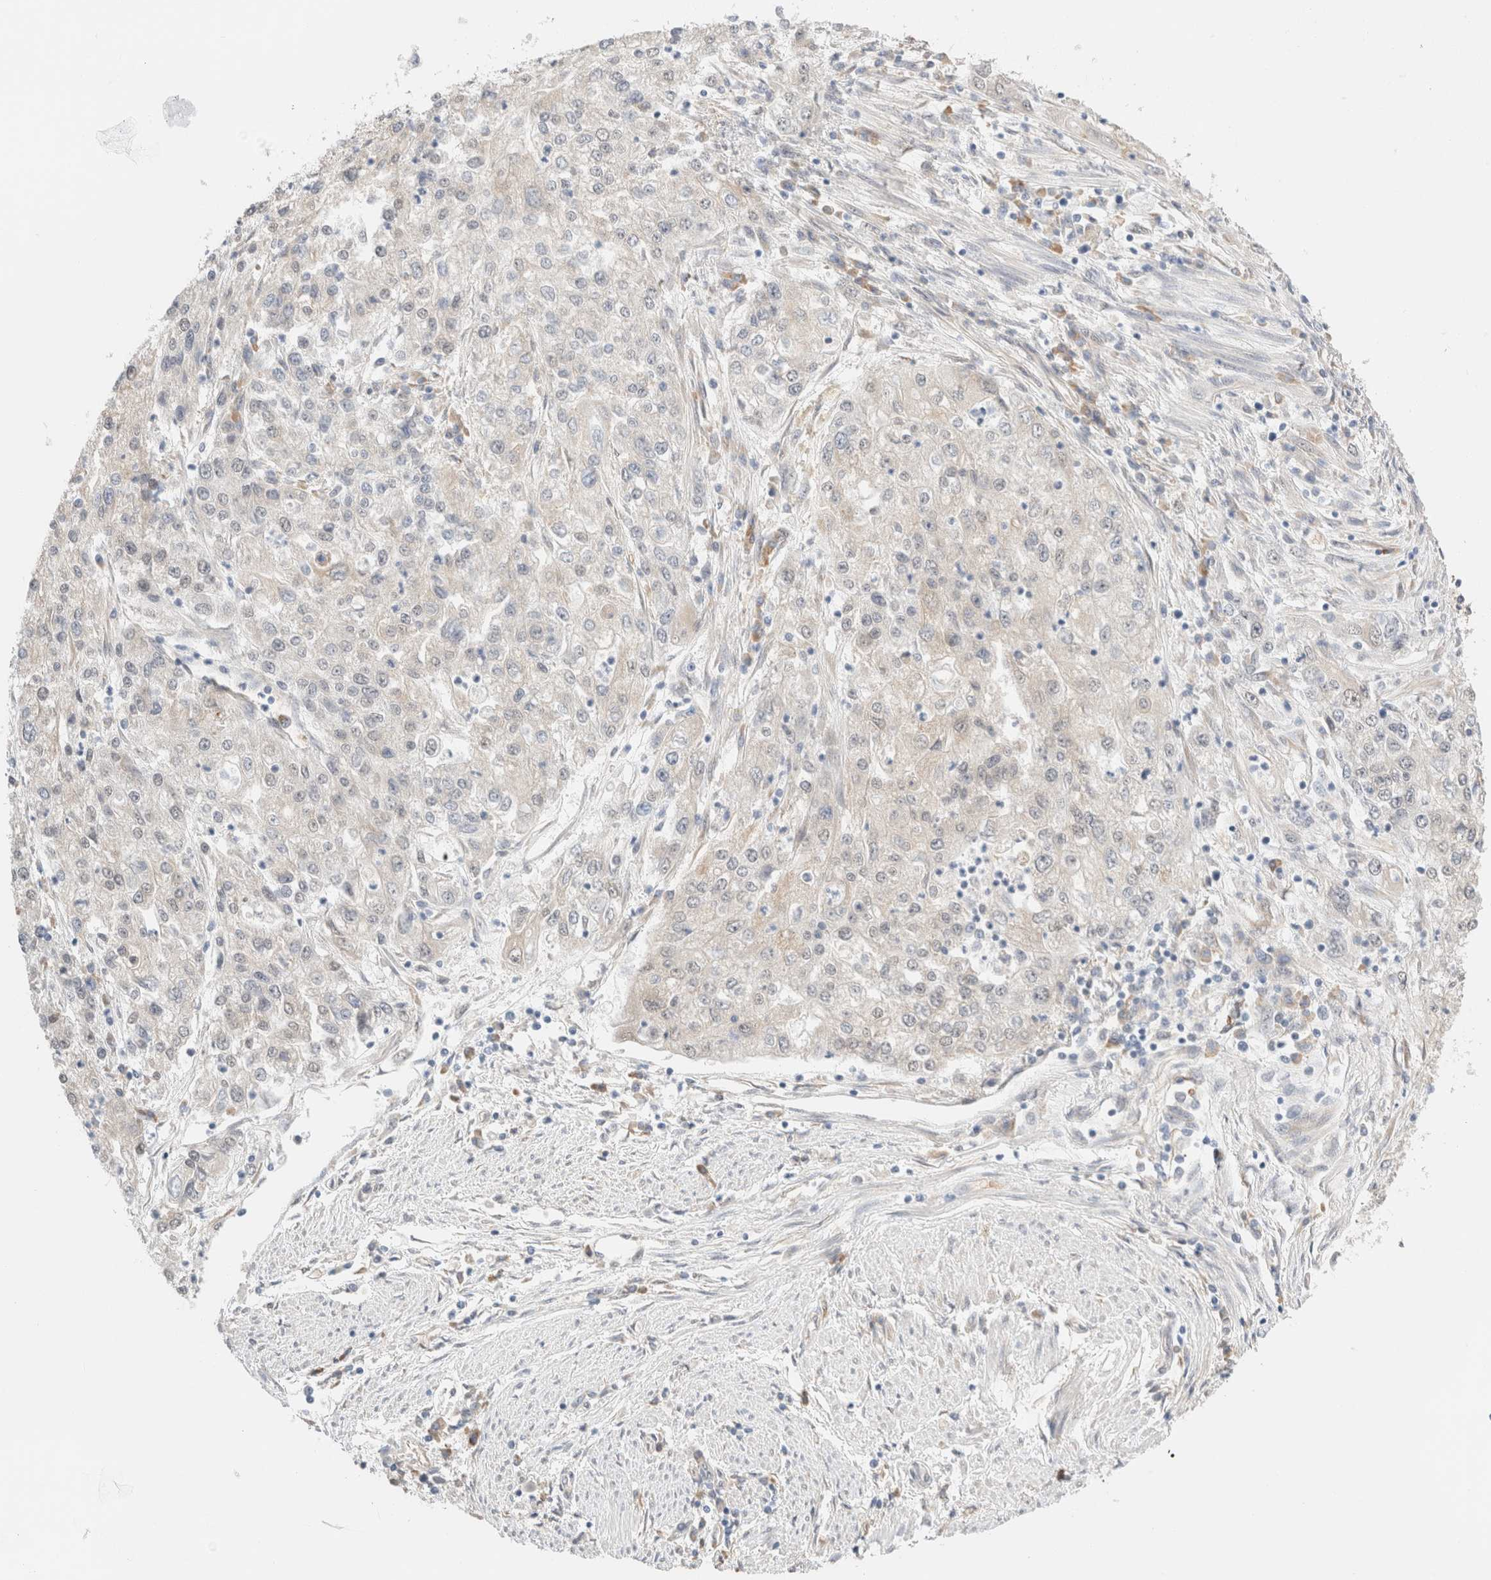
{"staining": {"intensity": "negative", "quantity": "none", "location": "none"}, "tissue": "endometrial cancer", "cell_type": "Tumor cells", "image_type": "cancer", "snomed": [{"axis": "morphology", "description": "Adenocarcinoma, NOS"}, {"axis": "topography", "description": "Endometrium"}], "caption": "The histopathology image reveals no staining of tumor cells in endometrial cancer (adenocarcinoma).", "gene": "SYVN1", "patient": {"sex": "female", "age": 49}}